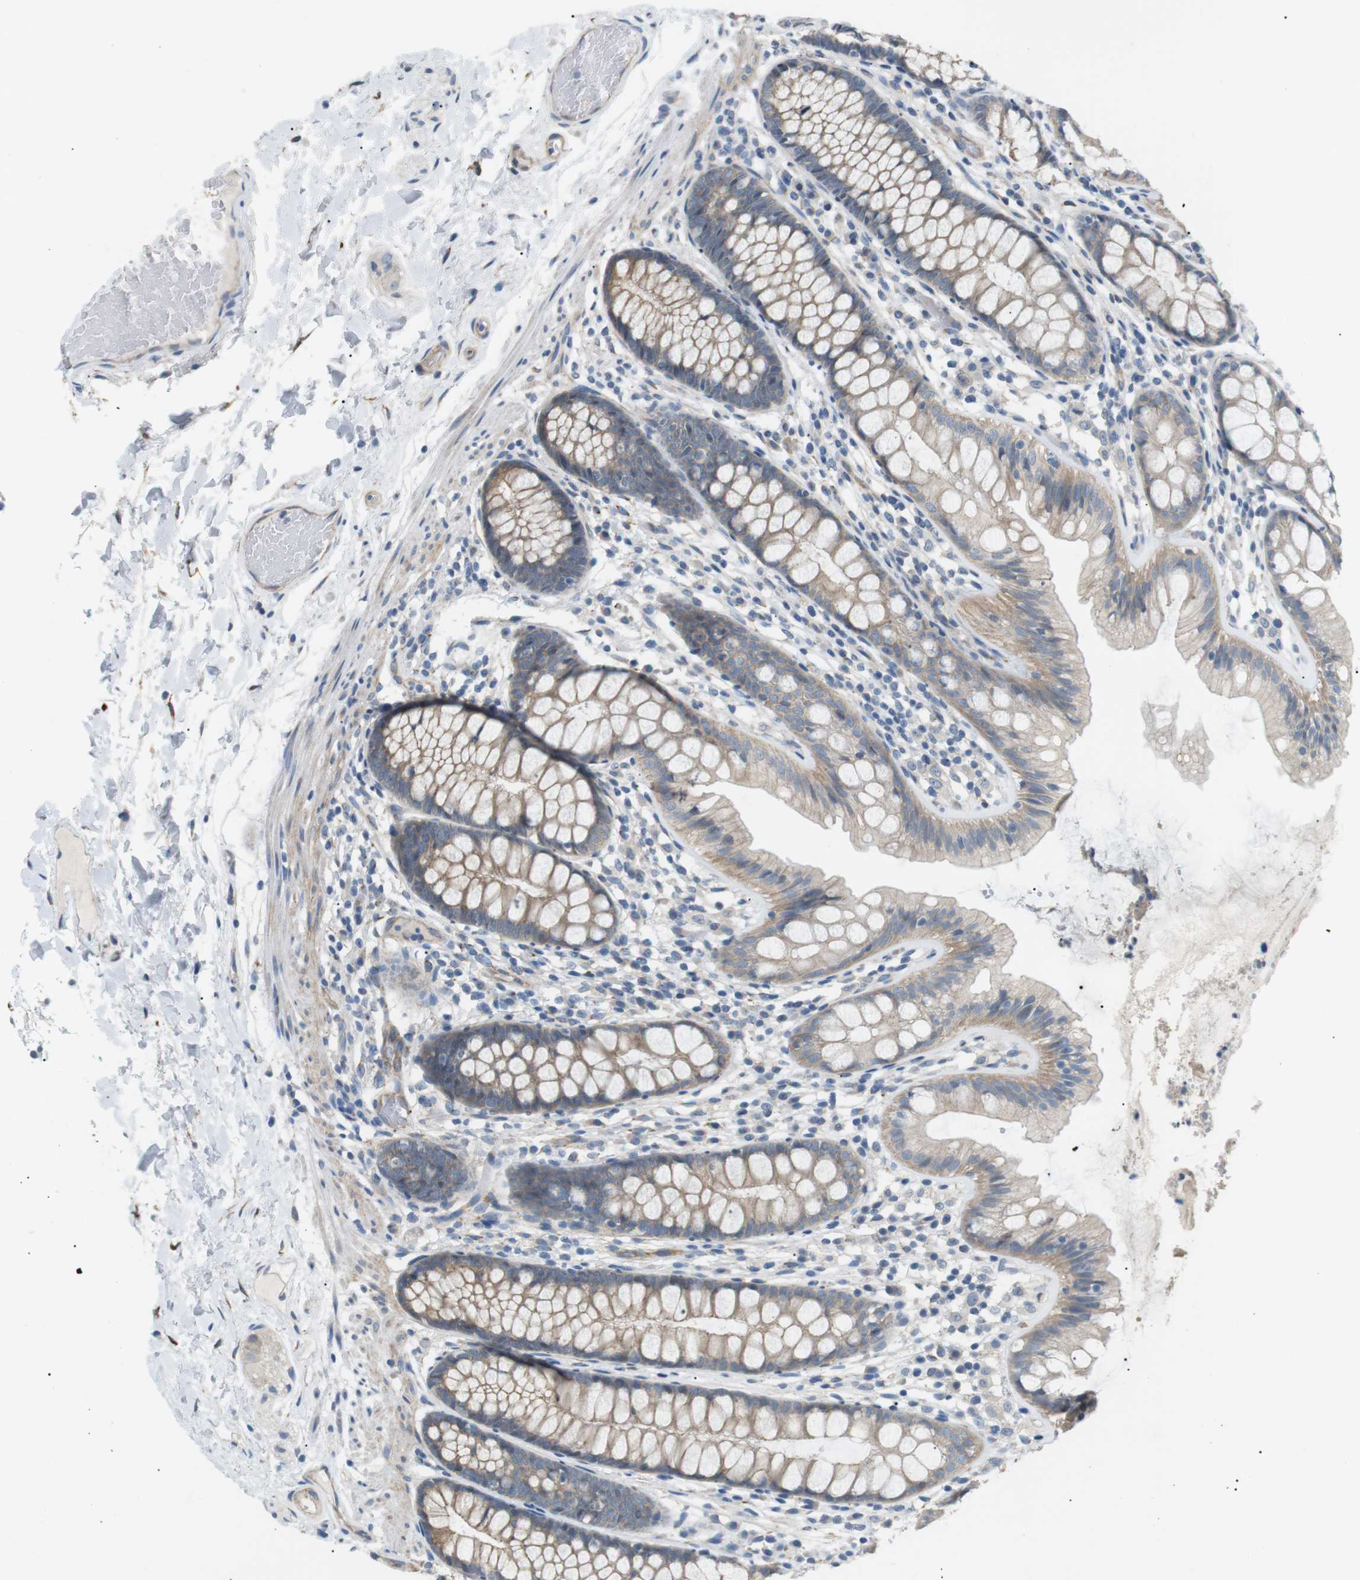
{"staining": {"intensity": "moderate", "quantity": ">75%", "location": "cytoplasmic/membranous"}, "tissue": "colon", "cell_type": "Endothelial cells", "image_type": "normal", "snomed": [{"axis": "morphology", "description": "Normal tissue, NOS"}, {"axis": "topography", "description": "Colon"}], "caption": "This micrograph shows normal colon stained with immunohistochemistry to label a protein in brown. The cytoplasmic/membranous of endothelial cells show moderate positivity for the protein. Nuclei are counter-stained blue.", "gene": "MTARC2", "patient": {"sex": "female", "age": 56}}